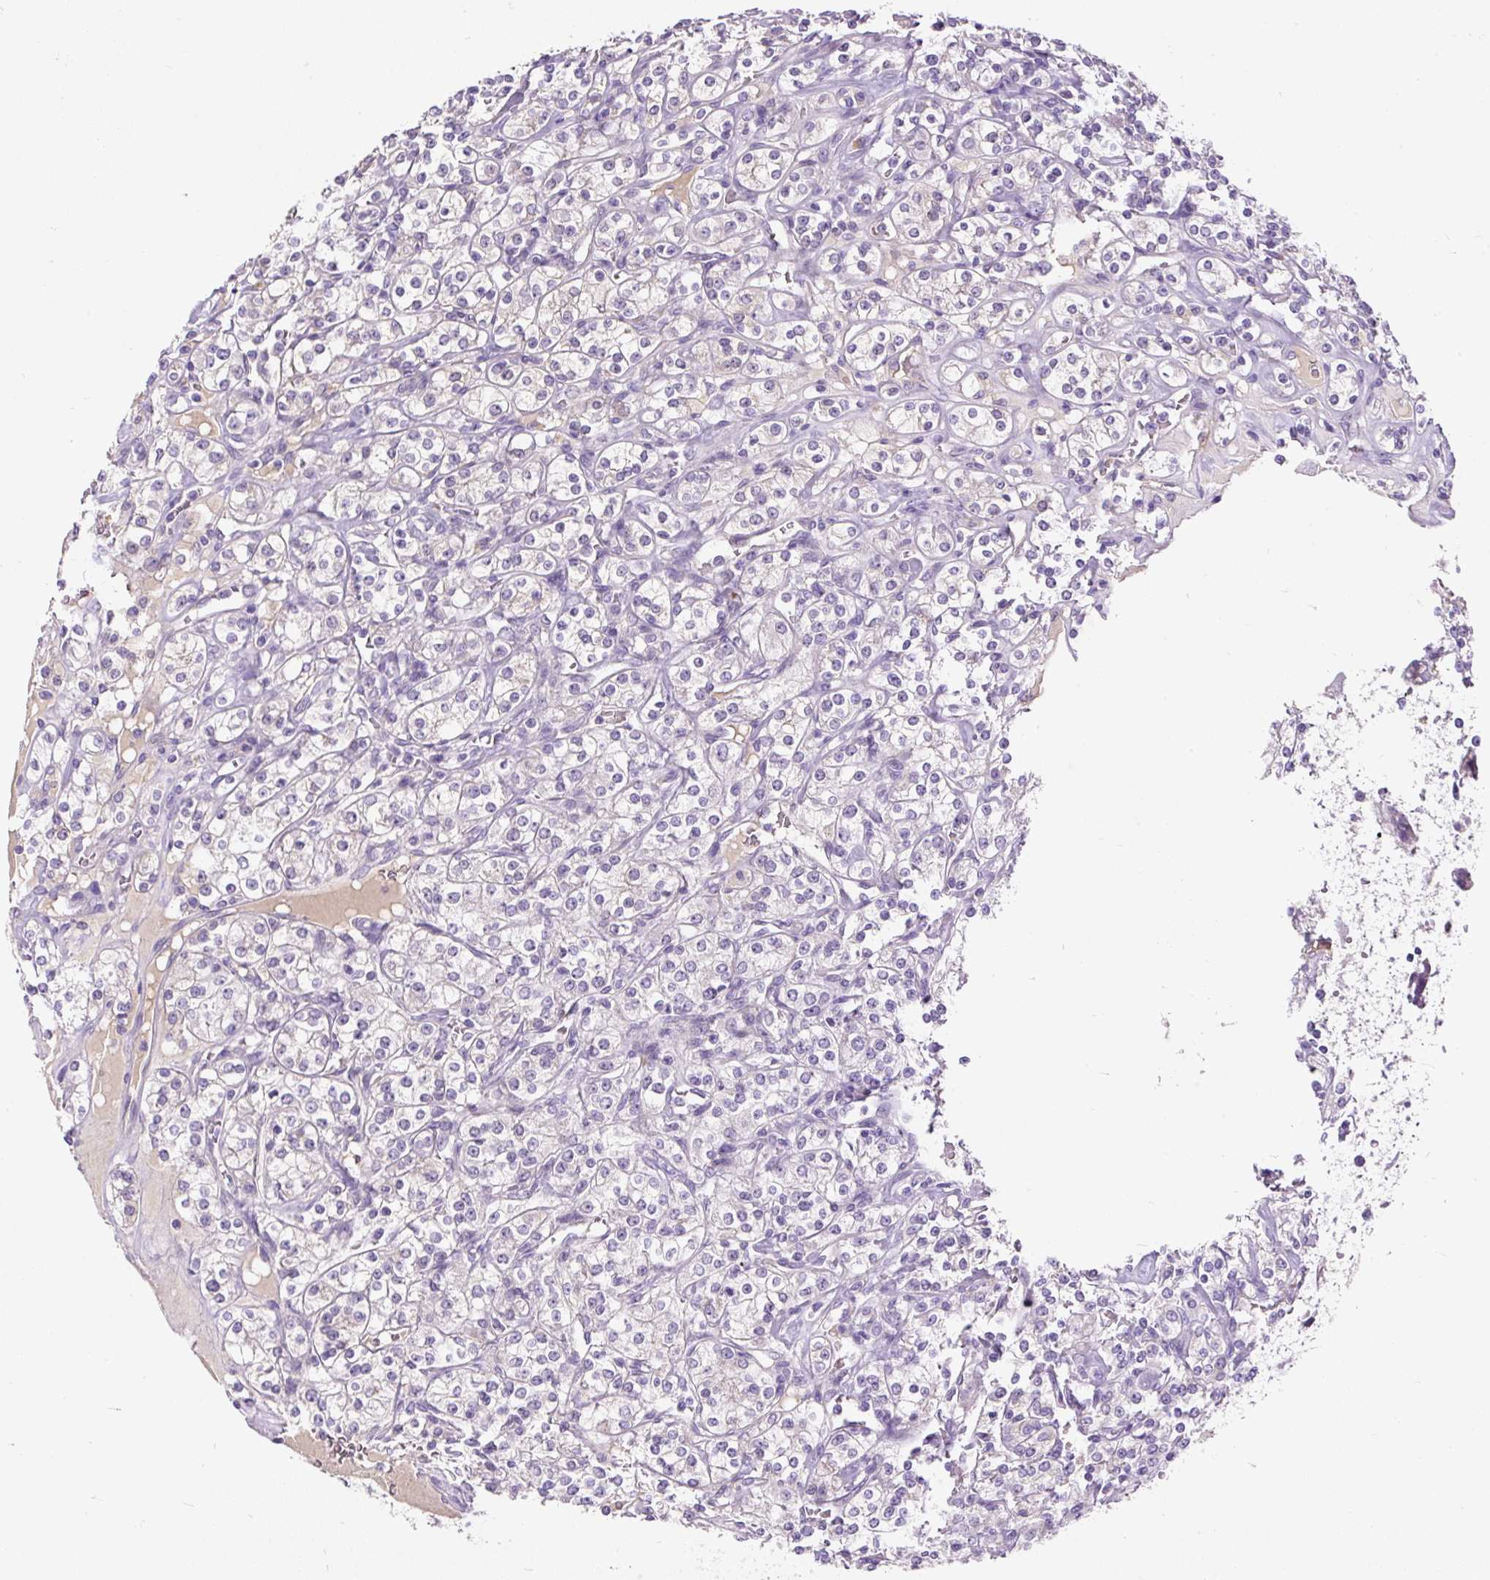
{"staining": {"intensity": "negative", "quantity": "none", "location": "none"}, "tissue": "renal cancer", "cell_type": "Tumor cells", "image_type": "cancer", "snomed": [{"axis": "morphology", "description": "Adenocarcinoma, NOS"}, {"axis": "topography", "description": "Kidney"}], "caption": "Protein analysis of renal cancer exhibits no significant staining in tumor cells.", "gene": "KRTAP20-3", "patient": {"sex": "male", "age": 77}}